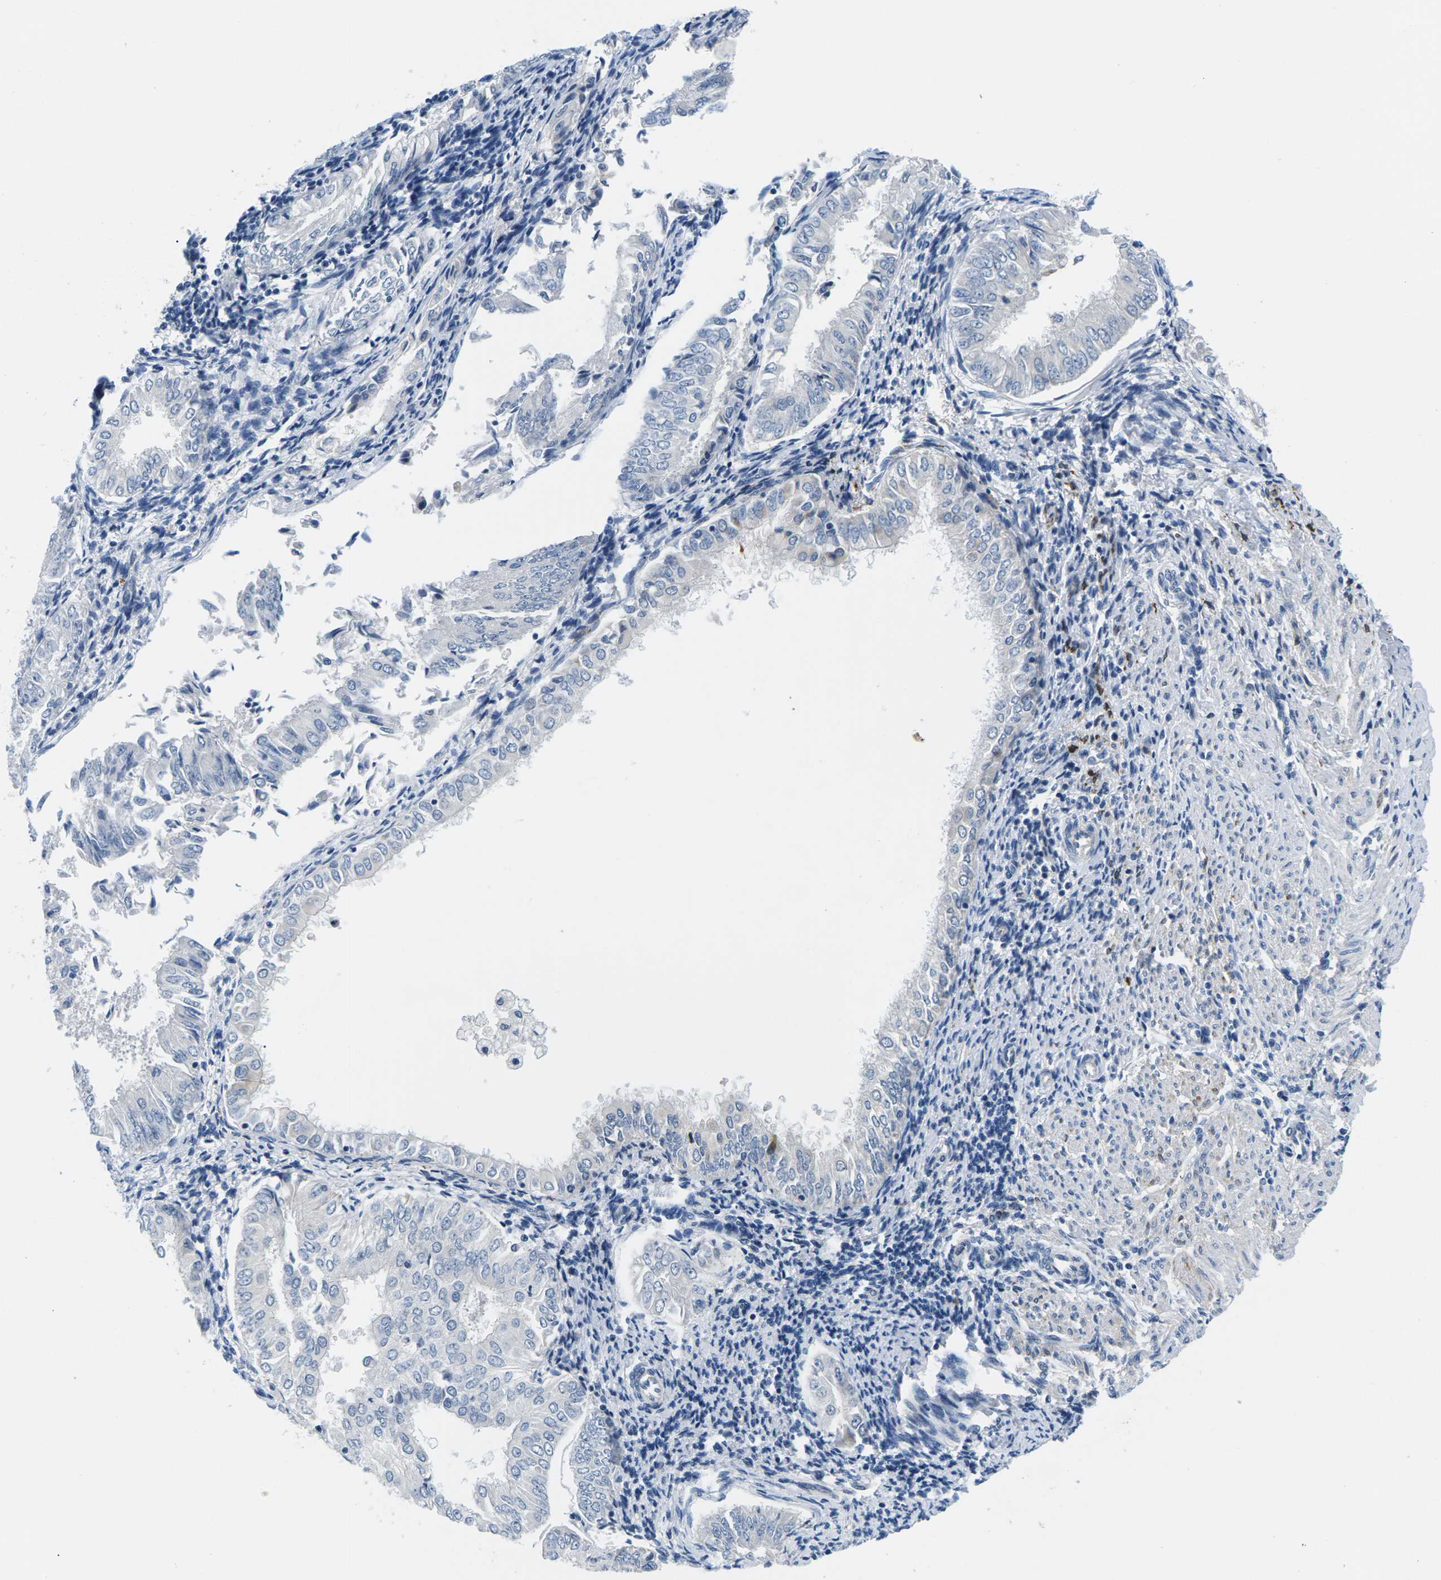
{"staining": {"intensity": "negative", "quantity": "none", "location": "none"}, "tissue": "endometrial cancer", "cell_type": "Tumor cells", "image_type": "cancer", "snomed": [{"axis": "morphology", "description": "Adenocarcinoma, NOS"}, {"axis": "topography", "description": "Endometrium"}], "caption": "High magnification brightfield microscopy of endometrial cancer (adenocarcinoma) stained with DAB (brown) and counterstained with hematoxylin (blue): tumor cells show no significant expression.", "gene": "TSPAN2", "patient": {"sex": "female", "age": 53}}